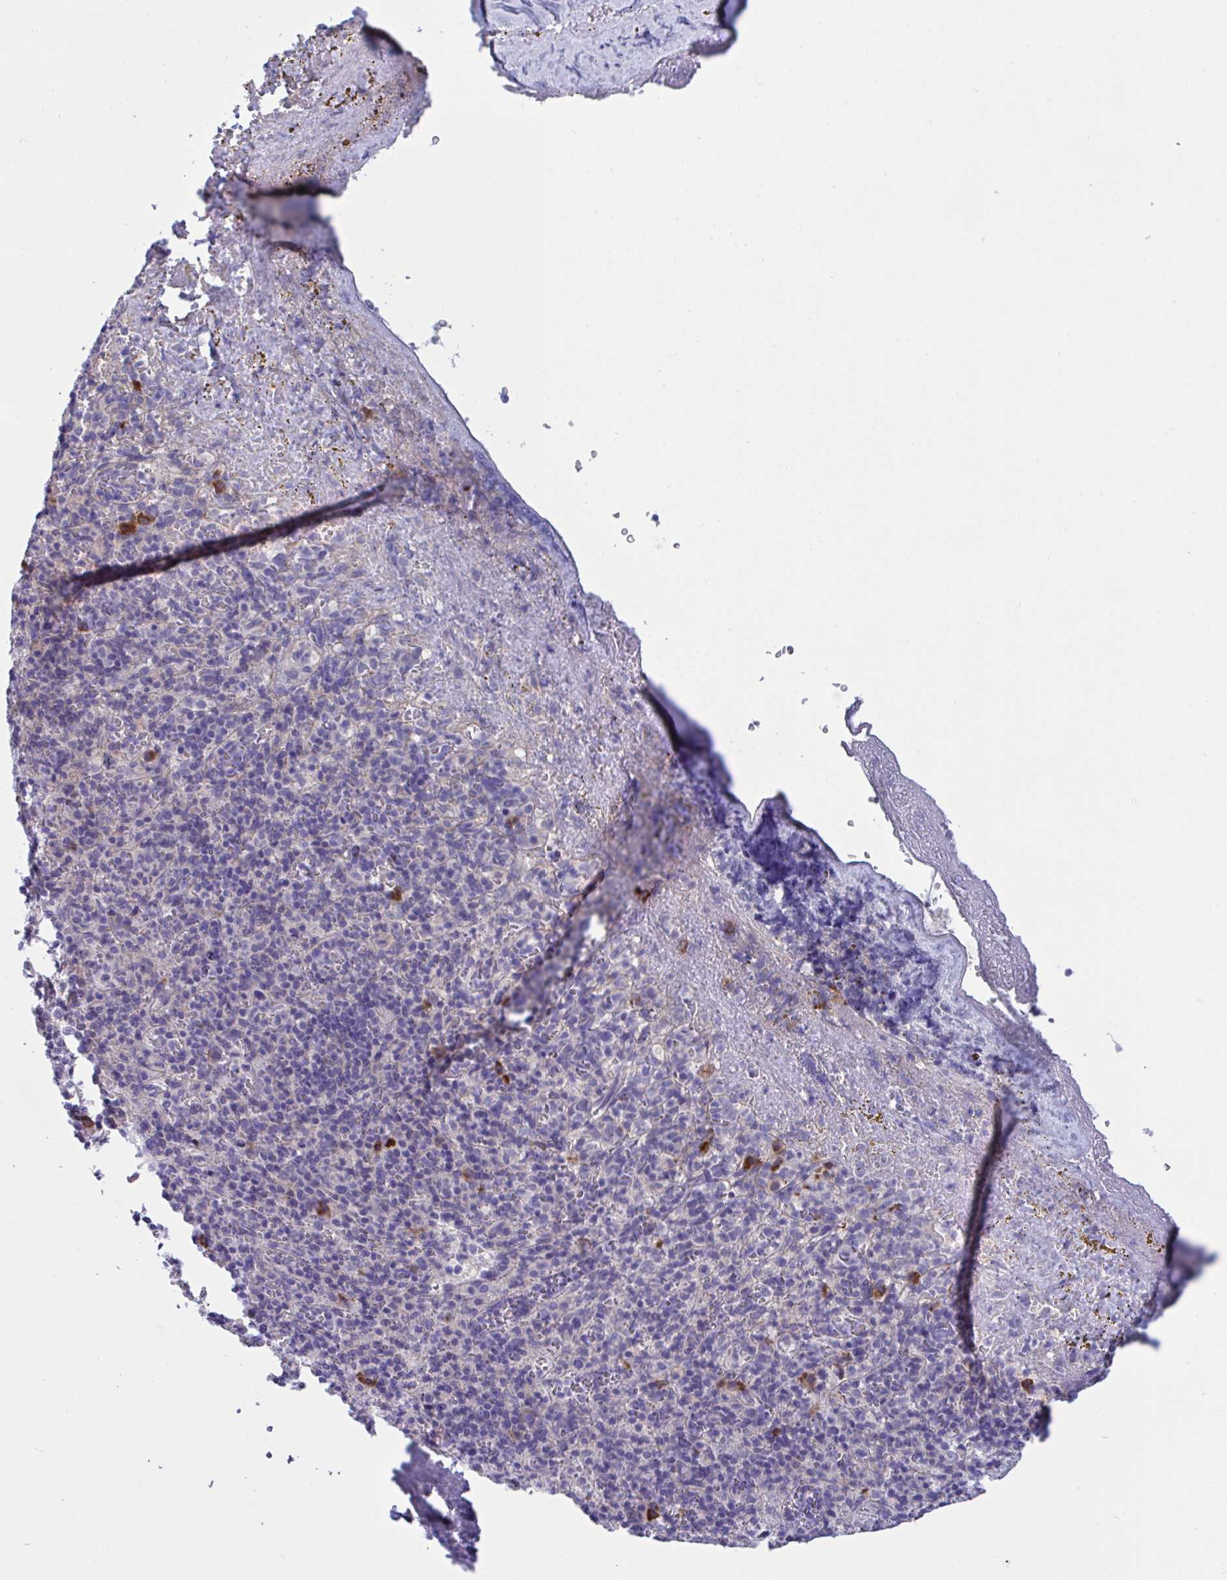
{"staining": {"intensity": "moderate", "quantity": "<25%", "location": "cytoplasmic/membranous"}, "tissue": "spleen", "cell_type": "Cells in red pulp", "image_type": "normal", "snomed": [{"axis": "morphology", "description": "Normal tissue, NOS"}, {"axis": "topography", "description": "Spleen"}], "caption": "Protein staining of normal spleen demonstrates moderate cytoplasmic/membranous positivity in about <25% of cells in red pulp.", "gene": "MS4A14", "patient": {"sex": "female", "age": 74}}